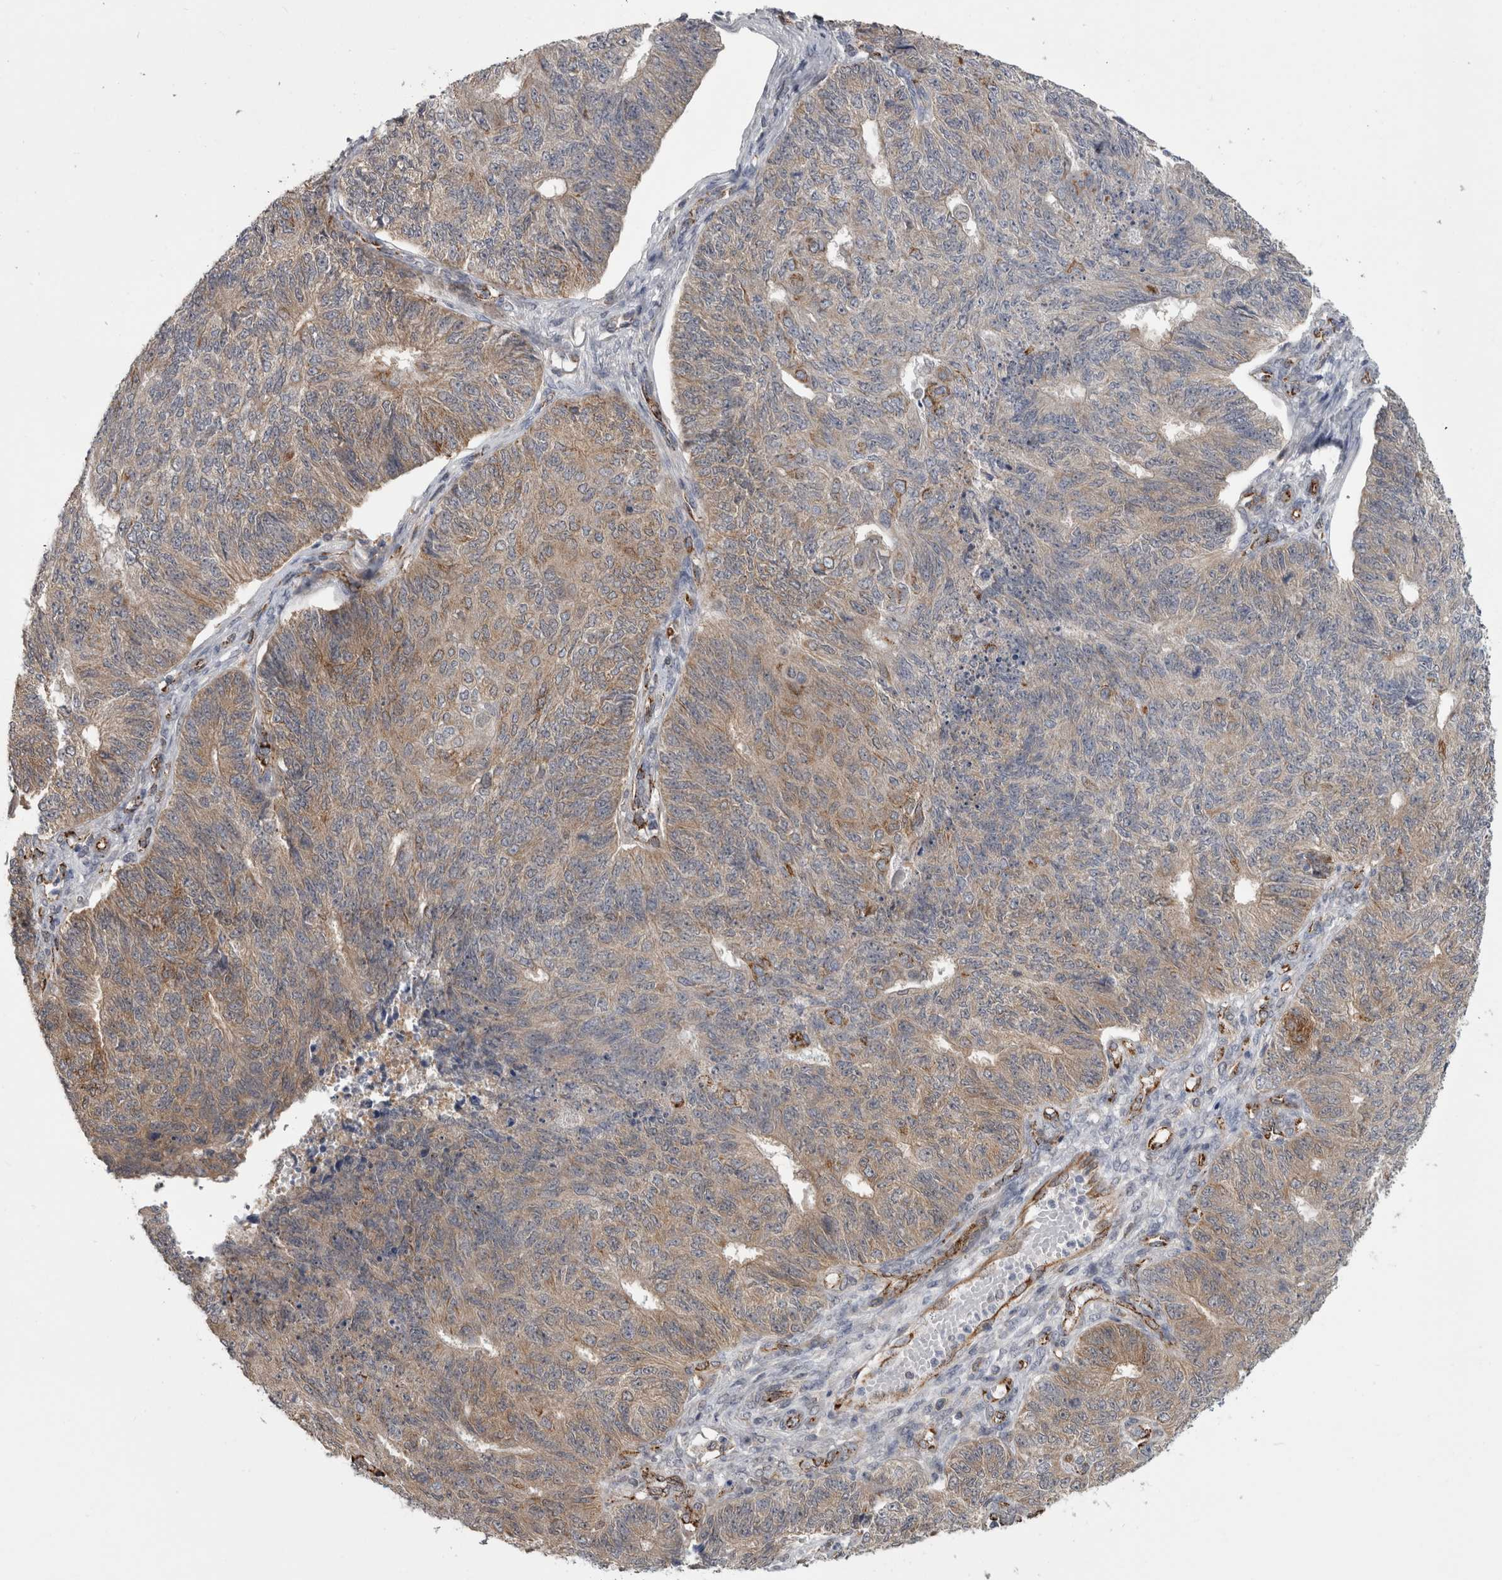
{"staining": {"intensity": "weak", "quantity": ">75%", "location": "cytoplasmic/membranous"}, "tissue": "endometrial cancer", "cell_type": "Tumor cells", "image_type": "cancer", "snomed": [{"axis": "morphology", "description": "Adenocarcinoma, NOS"}, {"axis": "topography", "description": "Endometrium"}], "caption": "Immunohistochemical staining of human adenocarcinoma (endometrial) reveals low levels of weak cytoplasmic/membranous protein staining in about >75% of tumor cells. Immunohistochemistry (ihc) stains the protein in brown and the nuclei are stained blue.", "gene": "ACOT7", "patient": {"sex": "female", "age": 32}}